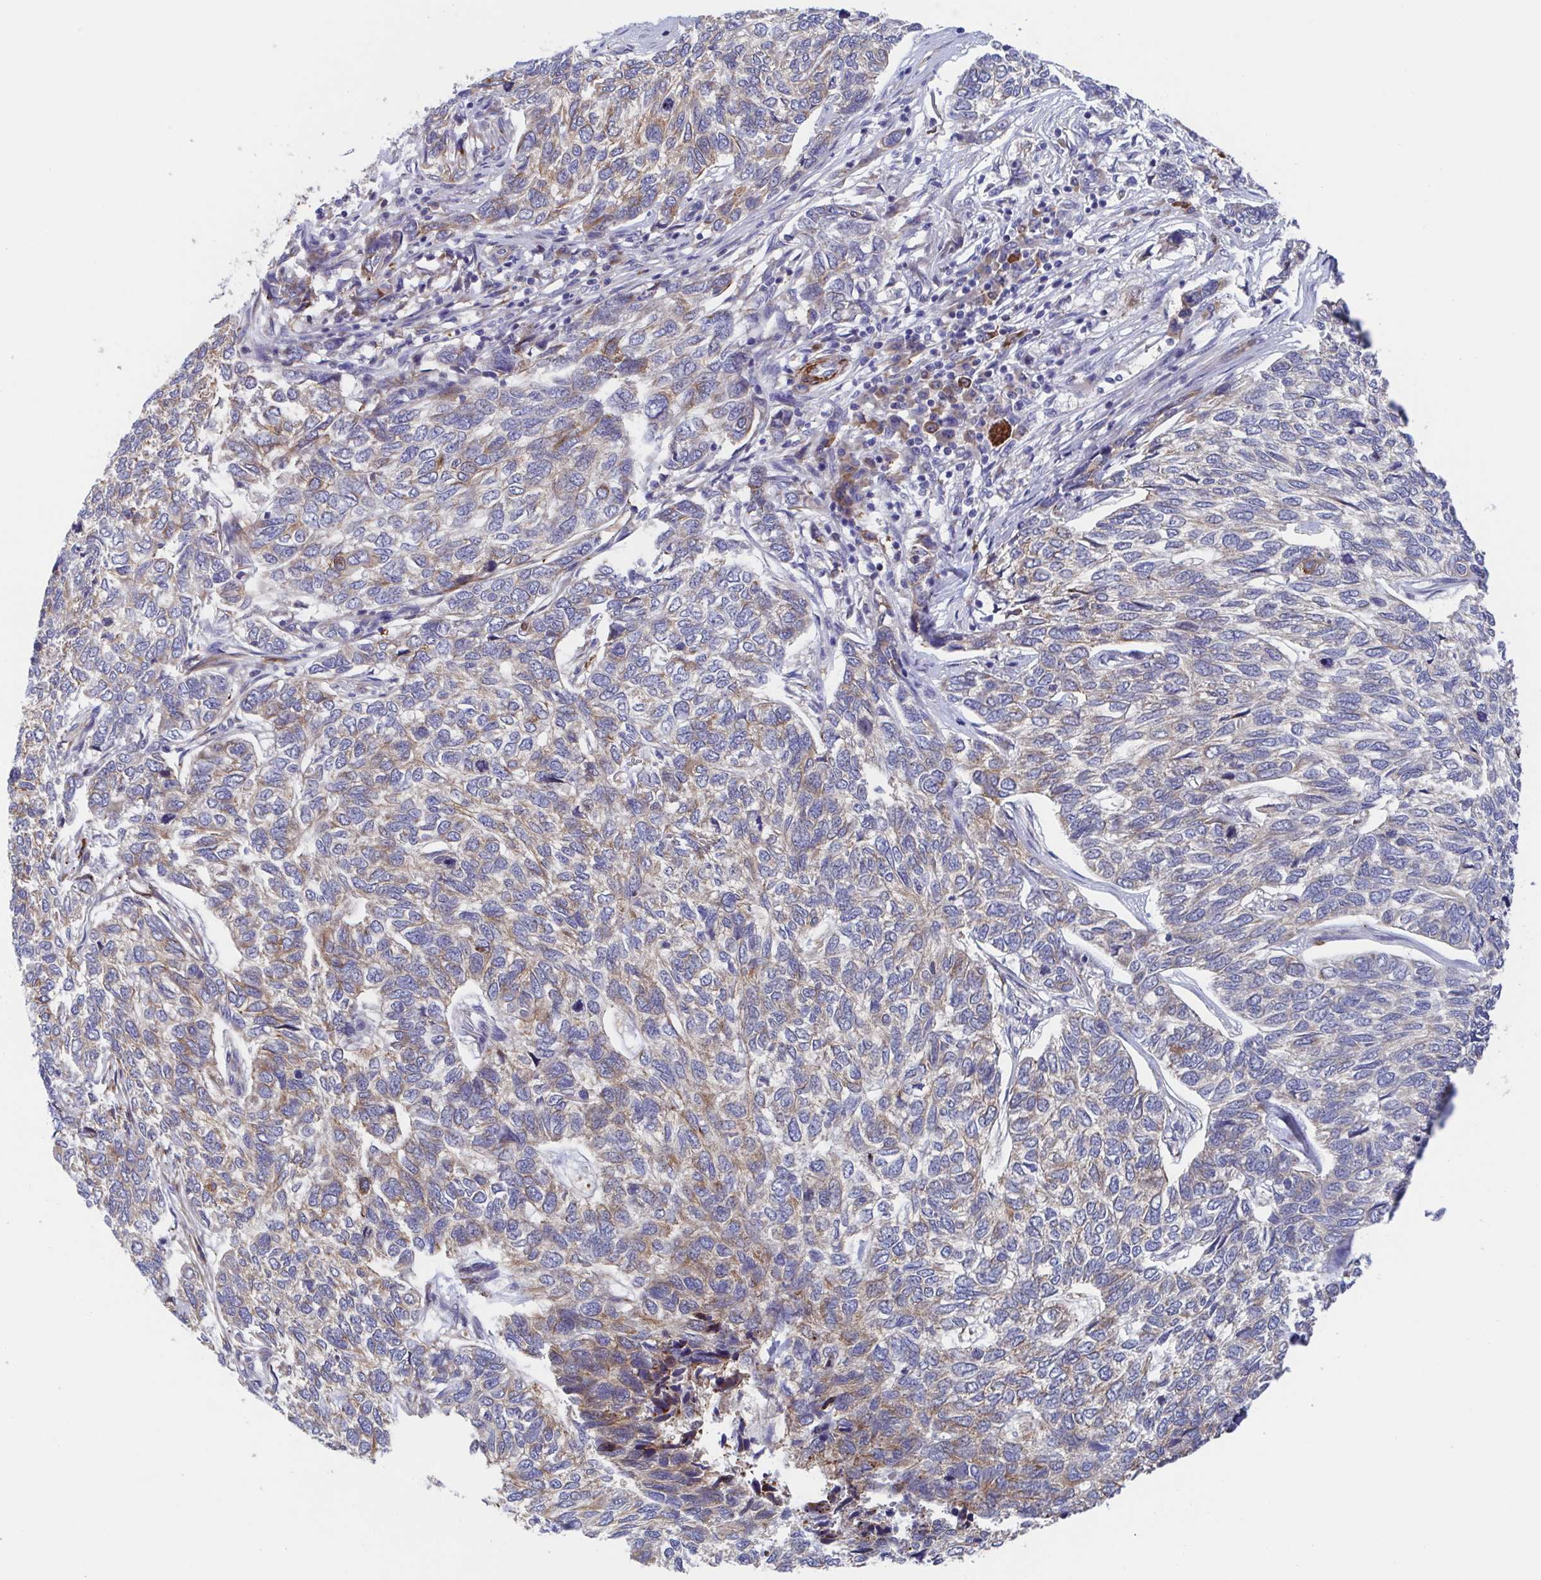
{"staining": {"intensity": "weak", "quantity": "25%-75%", "location": "cytoplasmic/membranous"}, "tissue": "skin cancer", "cell_type": "Tumor cells", "image_type": "cancer", "snomed": [{"axis": "morphology", "description": "Basal cell carcinoma"}, {"axis": "topography", "description": "Skin"}], "caption": "The photomicrograph displays a brown stain indicating the presence of a protein in the cytoplasmic/membranous of tumor cells in skin cancer (basal cell carcinoma). Nuclei are stained in blue.", "gene": "KLC3", "patient": {"sex": "female", "age": 65}}